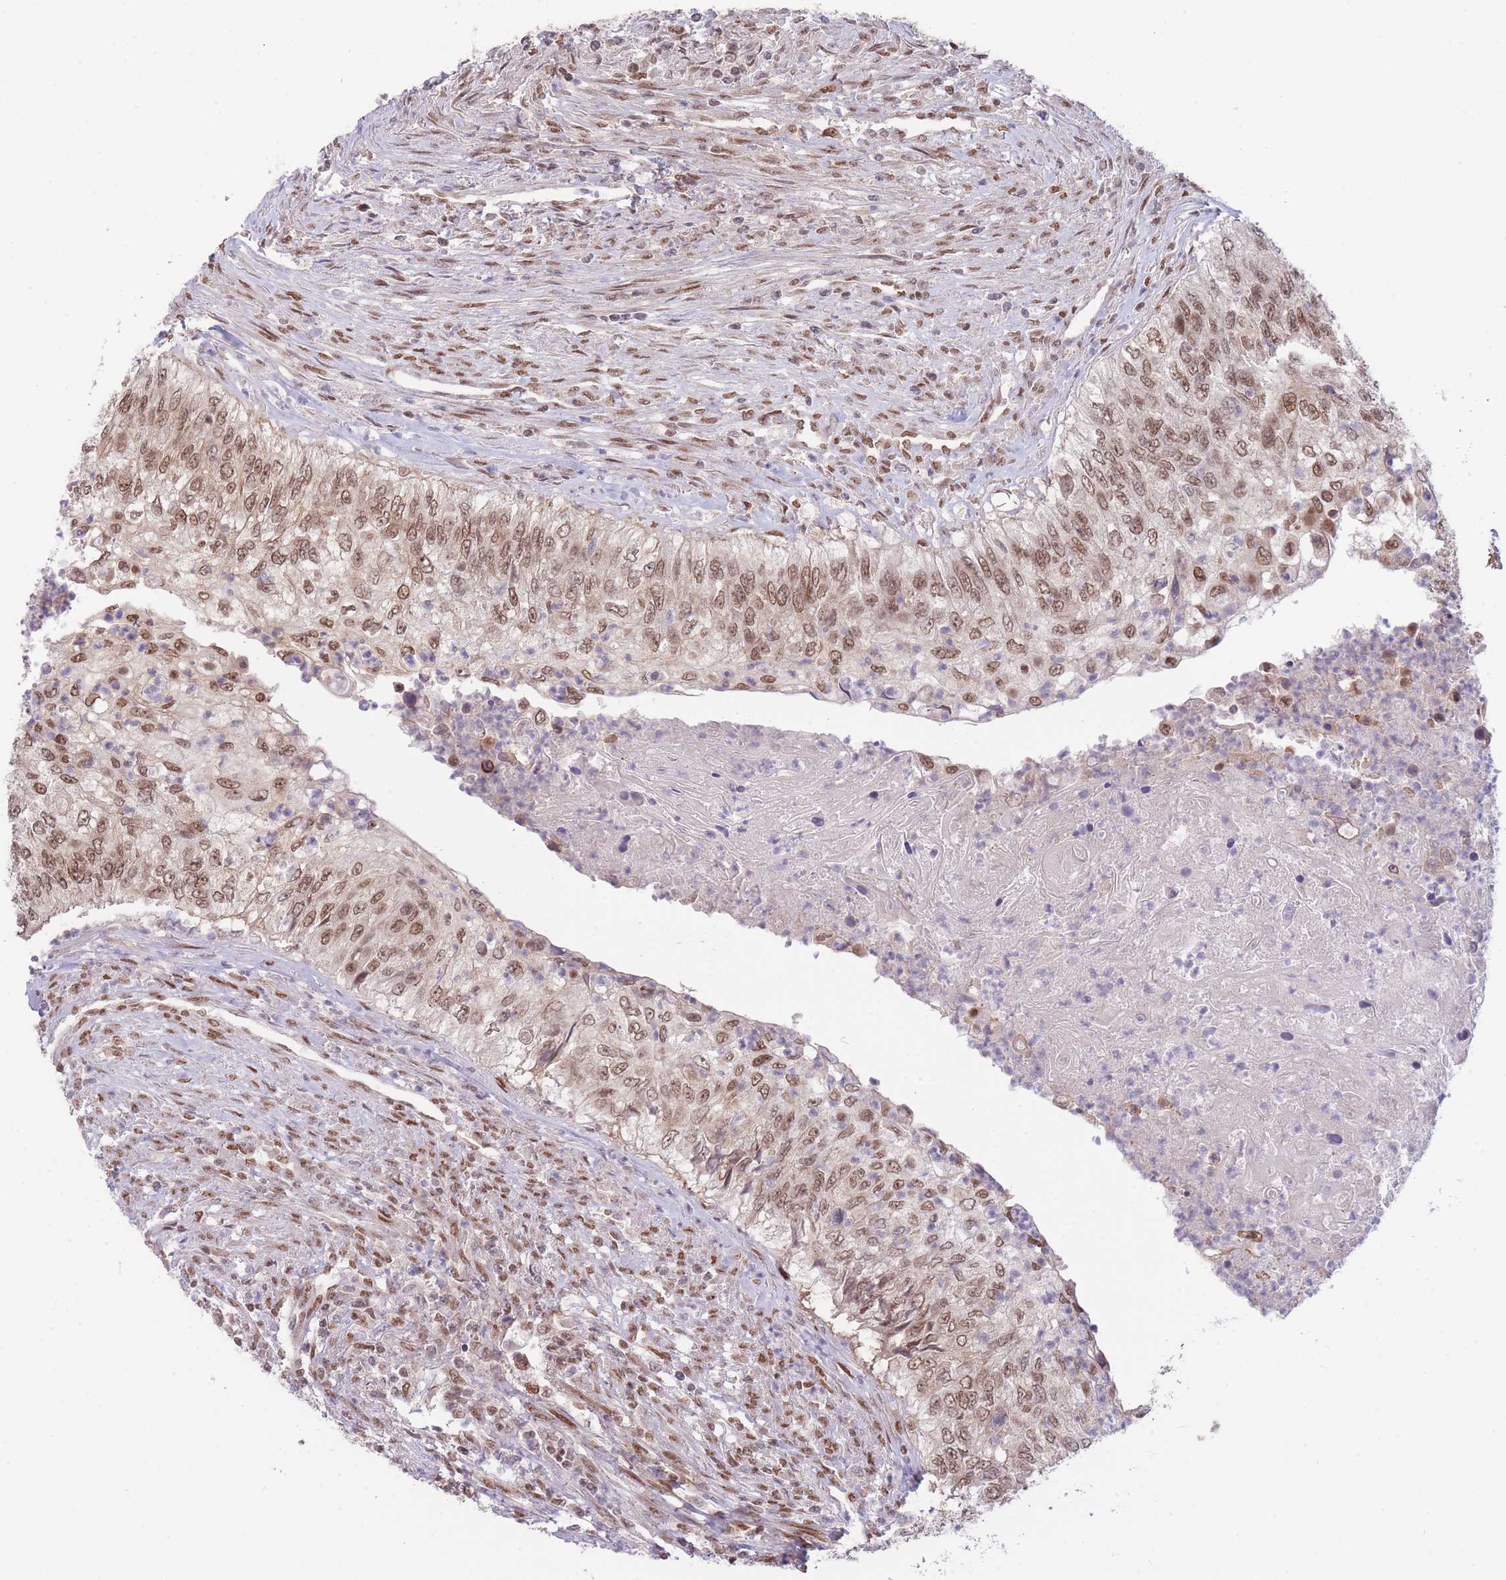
{"staining": {"intensity": "moderate", "quantity": ">75%", "location": "nuclear"}, "tissue": "urothelial cancer", "cell_type": "Tumor cells", "image_type": "cancer", "snomed": [{"axis": "morphology", "description": "Urothelial carcinoma, High grade"}, {"axis": "topography", "description": "Urinary bladder"}], "caption": "Moderate nuclear protein positivity is seen in about >75% of tumor cells in high-grade urothelial carcinoma.", "gene": "CARD8", "patient": {"sex": "female", "age": 60}}